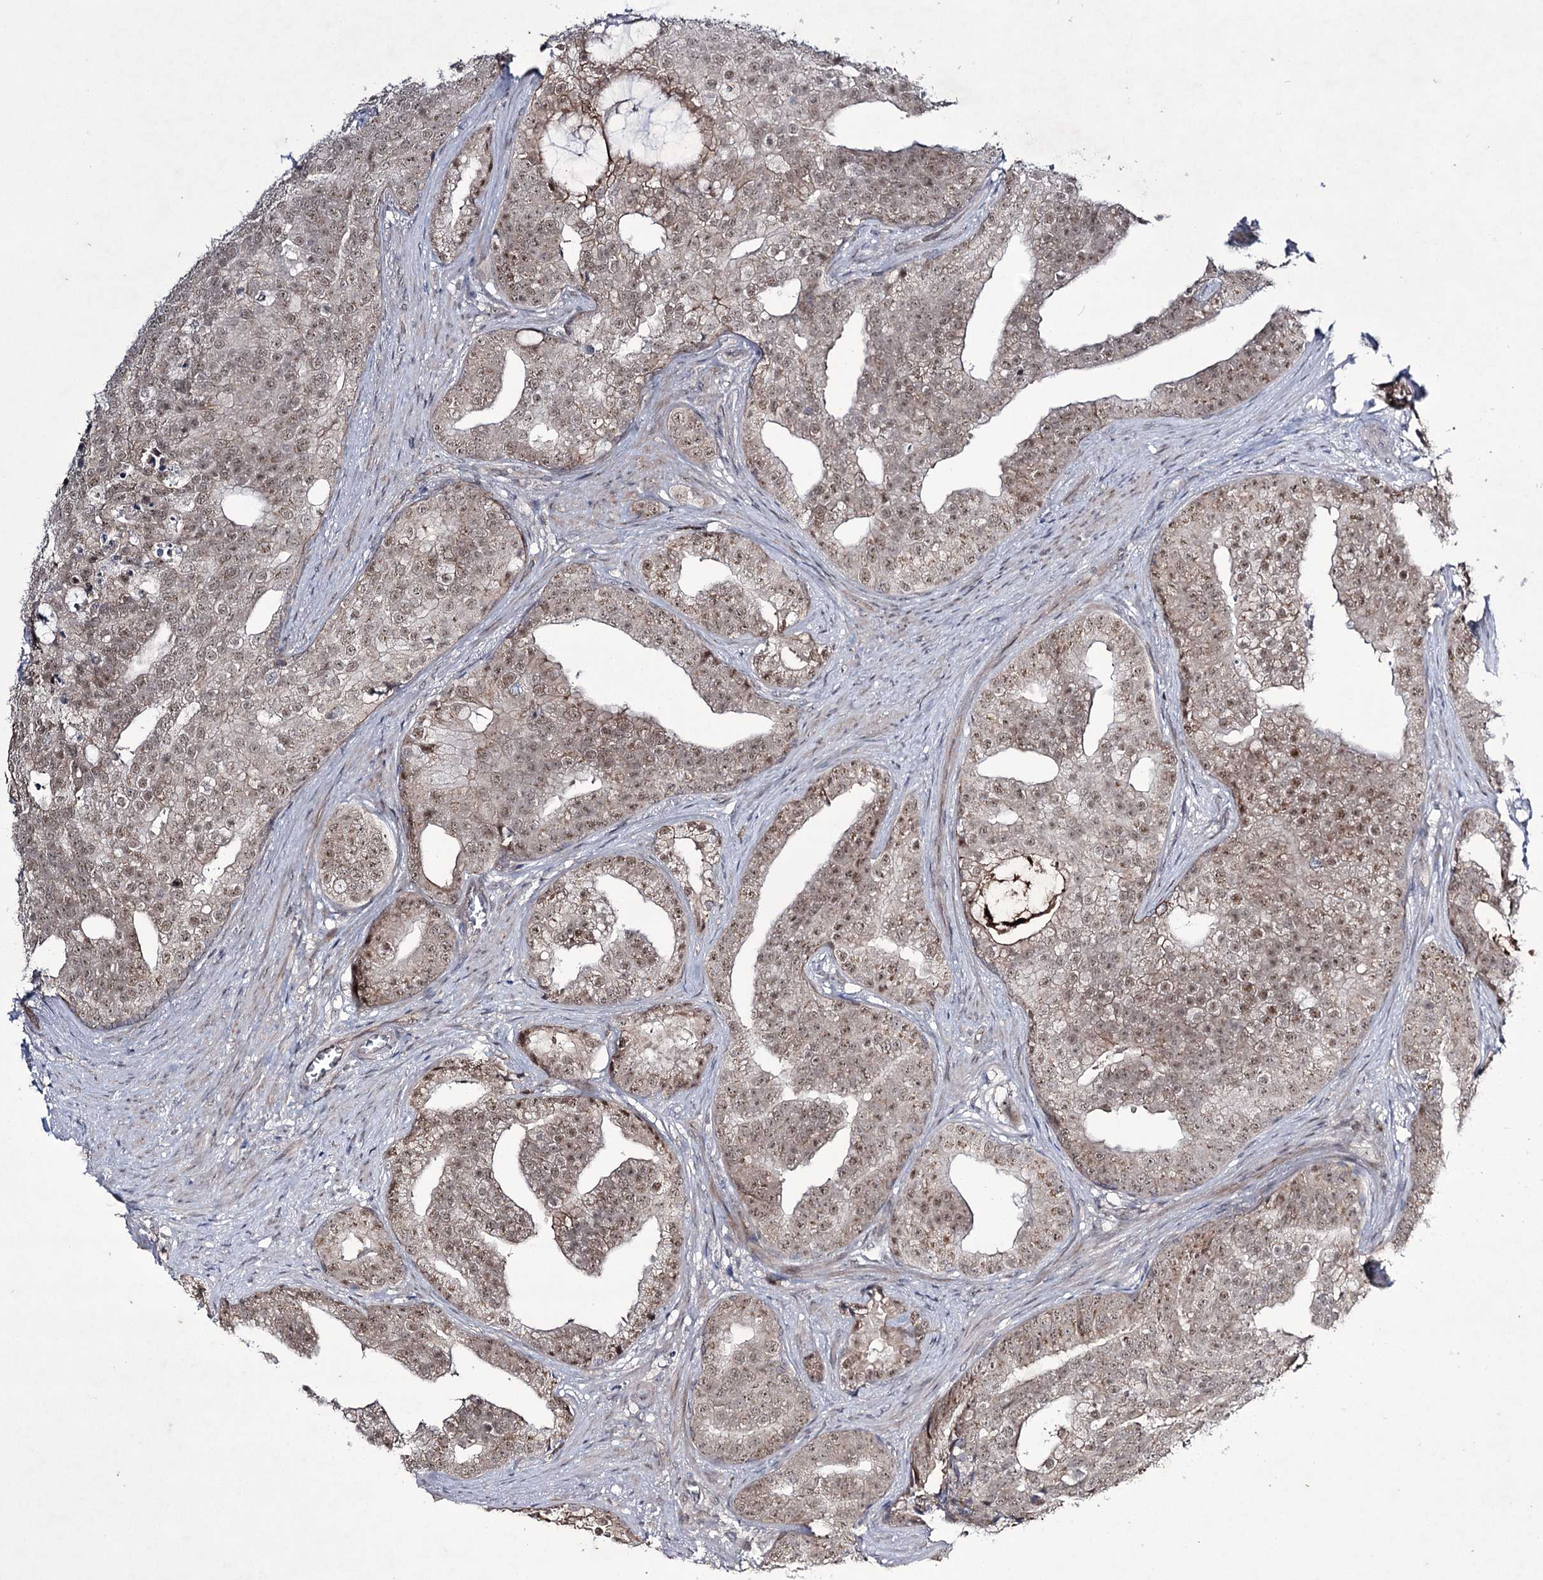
{"staining": {"intensity": "moderate", "quantity": ">75%", "location": "cytoplasmic/membranous,nuclear"}, "tissue": "prostate cancer", "cell_type": "Tumor cells", "image_type": "cancer", "snomed": [{"axis": "morphology", "description": "Adenocarcinoma, Low grade"}, {"axis": "topography", "description": "Prostate"}], "caption": "Immunohistochemistry (IHC) (DAB) staining of prostate low-grade adenocarcinoma displays moderate cytoplasmic/membranous and nuclear protein expression in about >75% of tumor cells.", "gene": "HOXC11", "patient": {"sex": "male", "age": 71}}